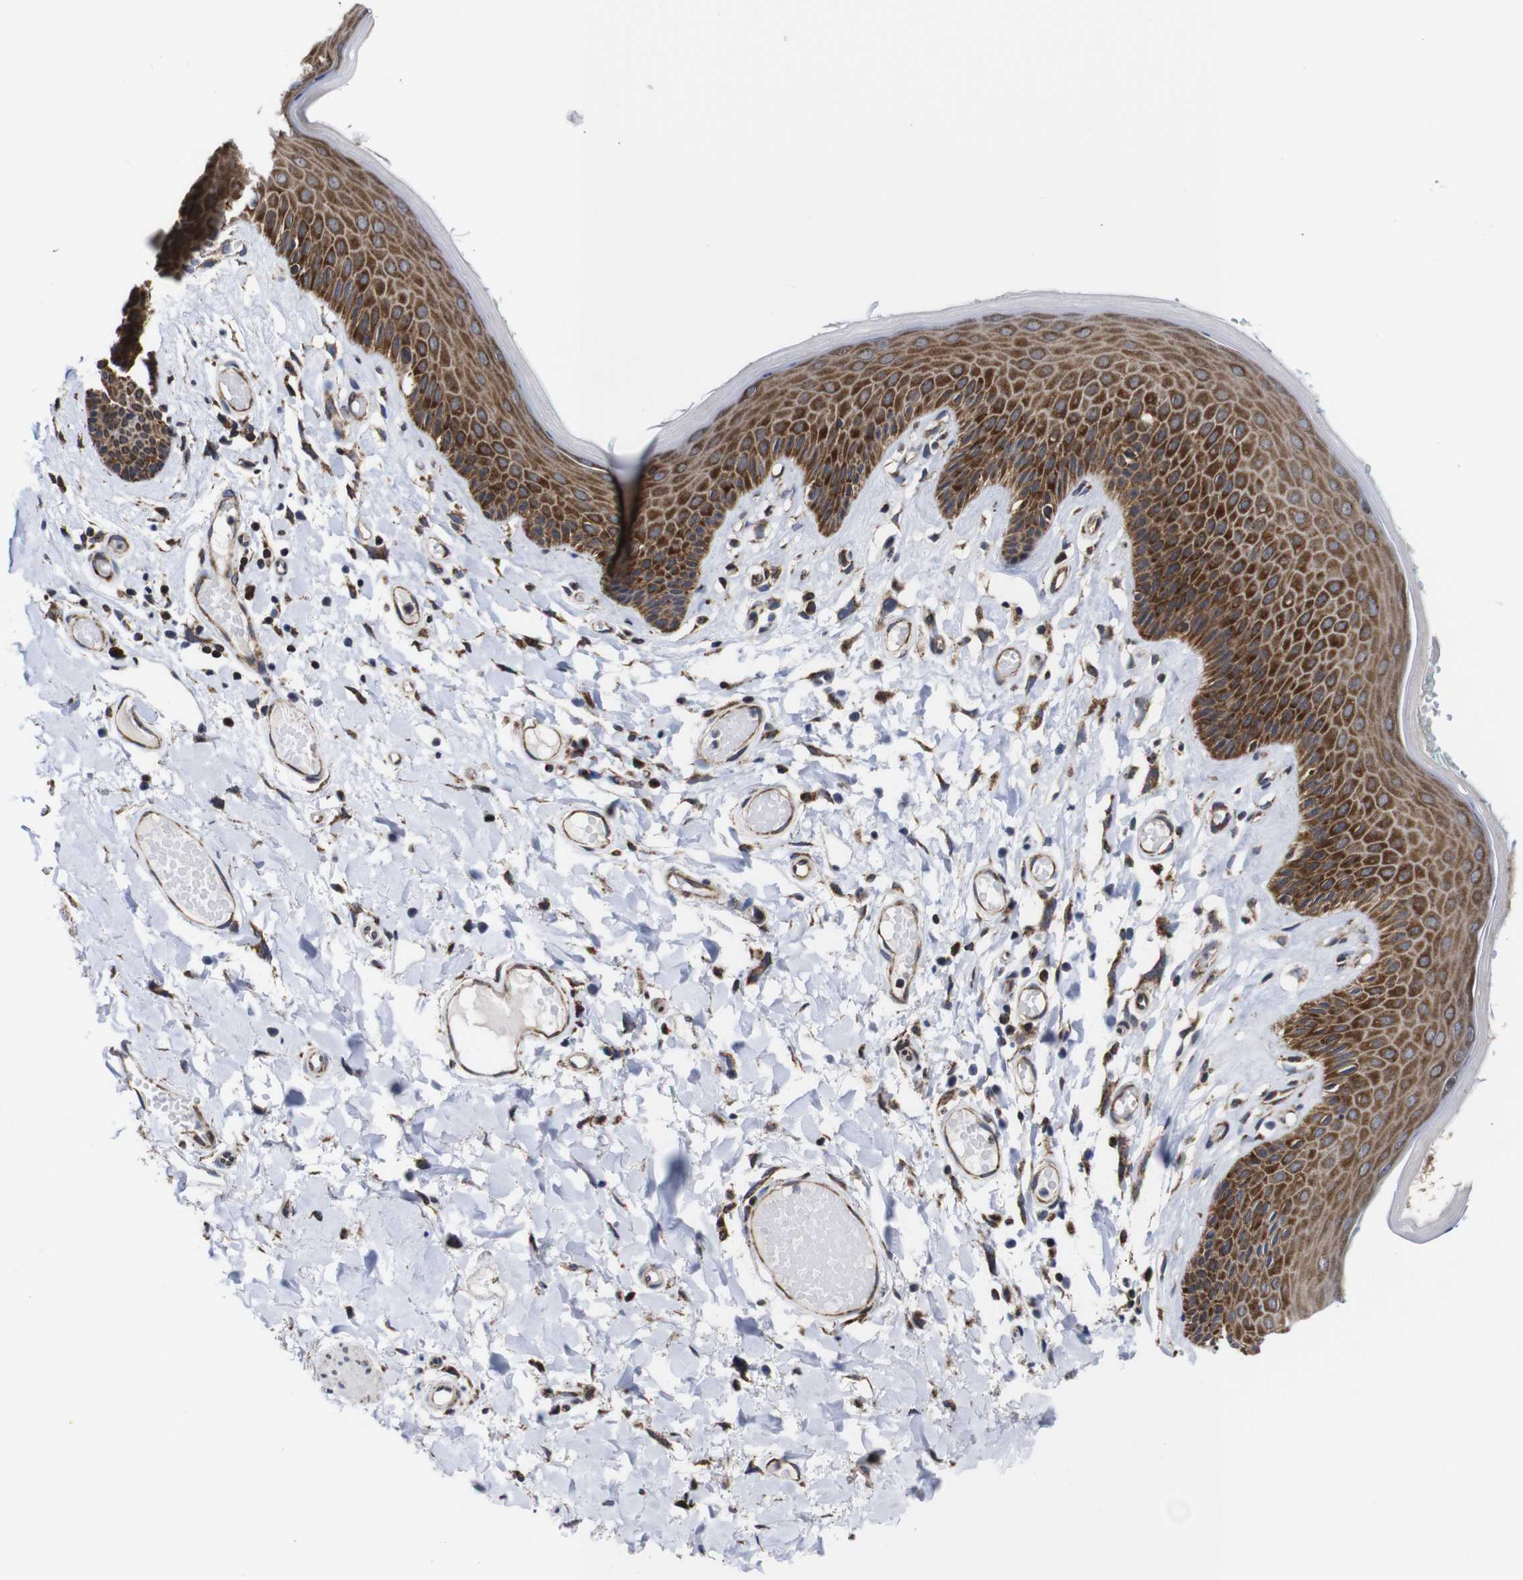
{"staining": {"intensity": "strong", "quantity": ">75%", "location": "cytoplasmic/membranous"}, "tissue": "skin", "cell_type": "Epidermal cells", "image_type": "normal", "snomed": [{"axis": "morphology", "description": "Normal tissue, NOS"}, {"axis": "topography", "description": "Vulva"}], "caption": "Epidermal cells show high levels of strong cytoplasmic/membranous staining in about >75% of cells in unremarkable human skin. (Stains: DAB (3,3'-diaminobenzidine) in brown, nuclei in blue, Microscopy: brightfield microscopy at high magnification).", "gene": "C17orf80", "patient": {"sex": "female", "age": 73}}